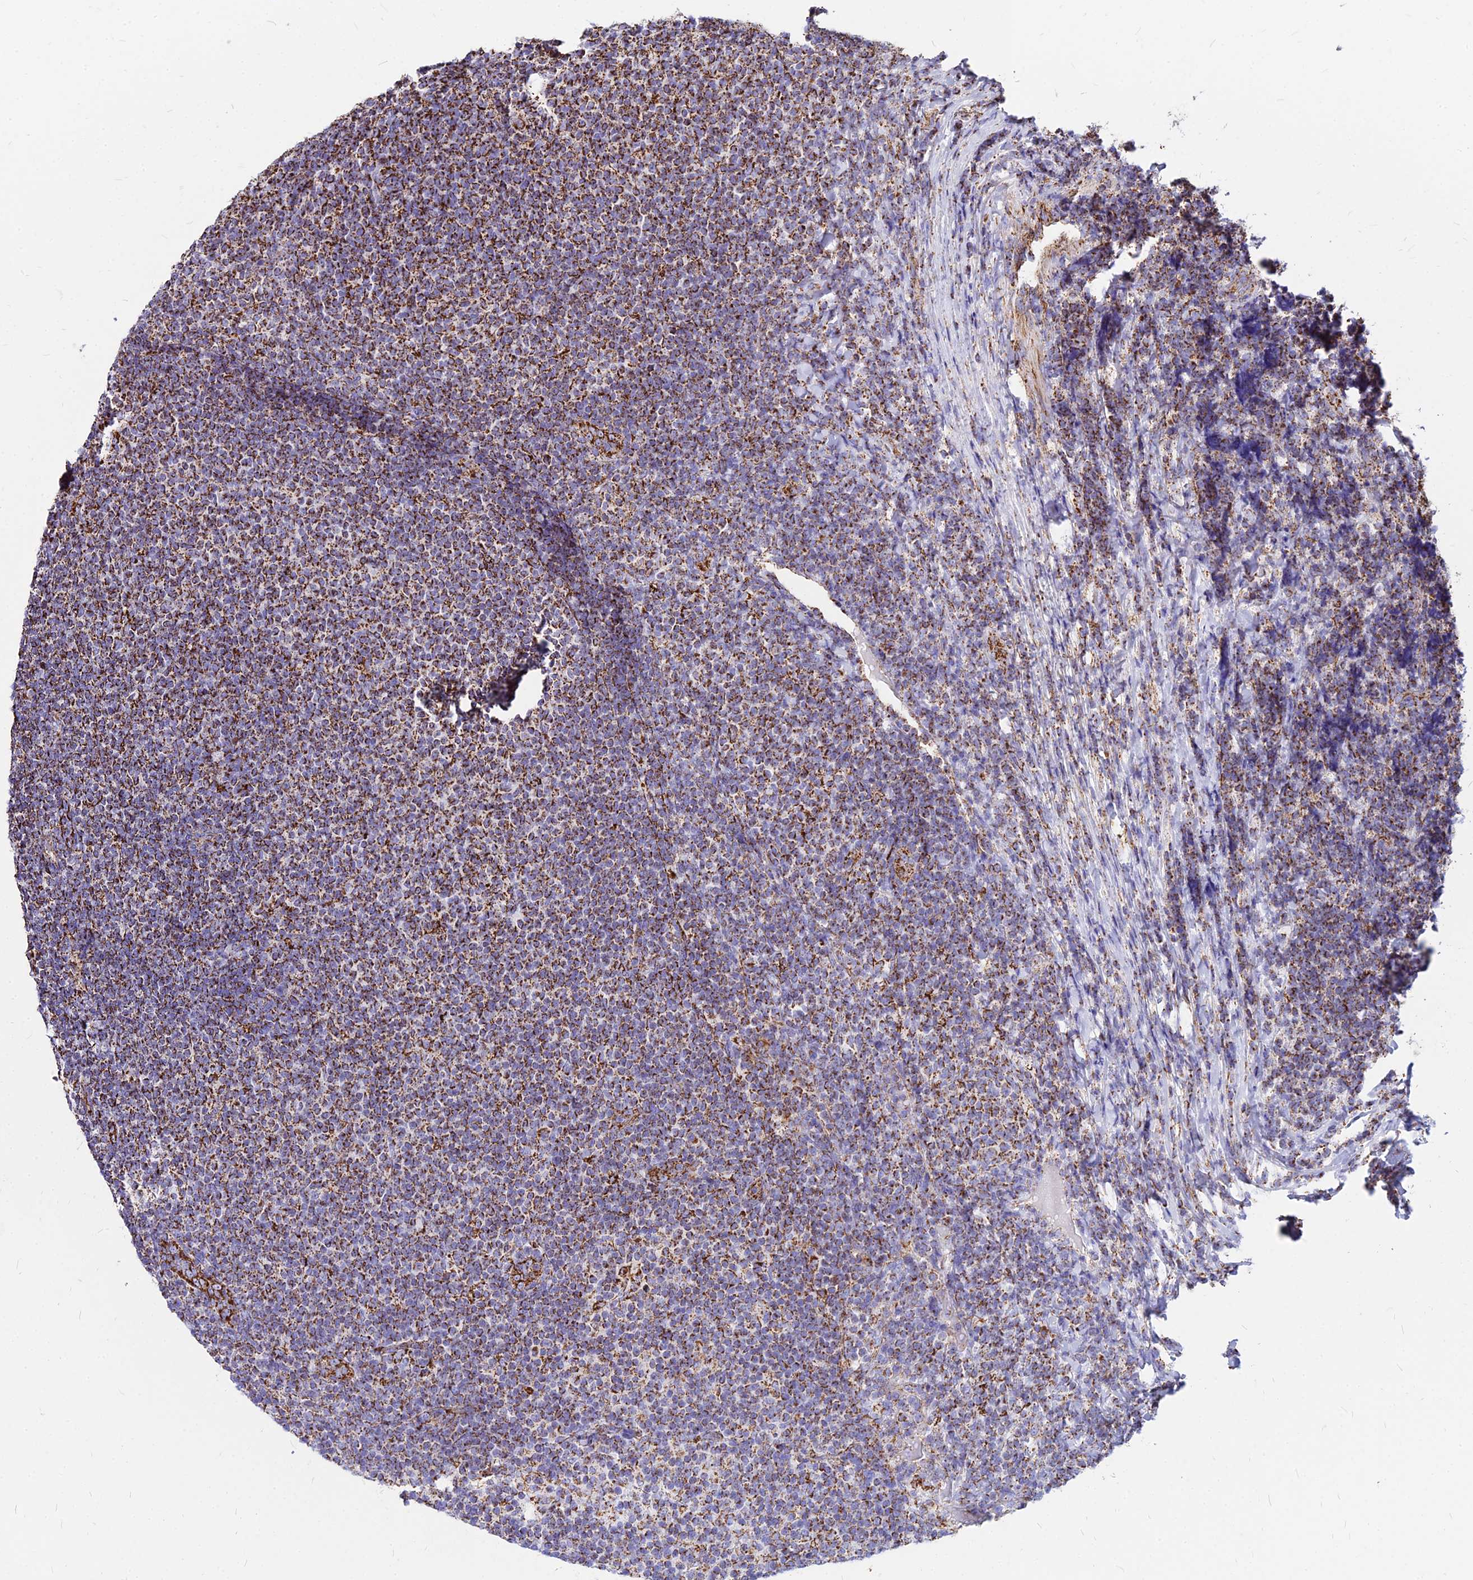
{"staining": {"intensity": "strong", "quantity": ">75%", "location": "cytoplasmic/membranous"}, "tissue": "lymphoma", "cell_type": "Tumor cells", "image_type": "cancer", "snomed": [{"axis": "morphology", "description": "Malignant lymphoma, non-Hodgkin's type, Low grade"}, {"axis": "topography", "description": "Lymph node"}], "caption": "Lymphoma stained with a protein marker shows strong staining in tumor cells.", "gene": "DLD", "patient": {"sex": "male", "age": 66}}